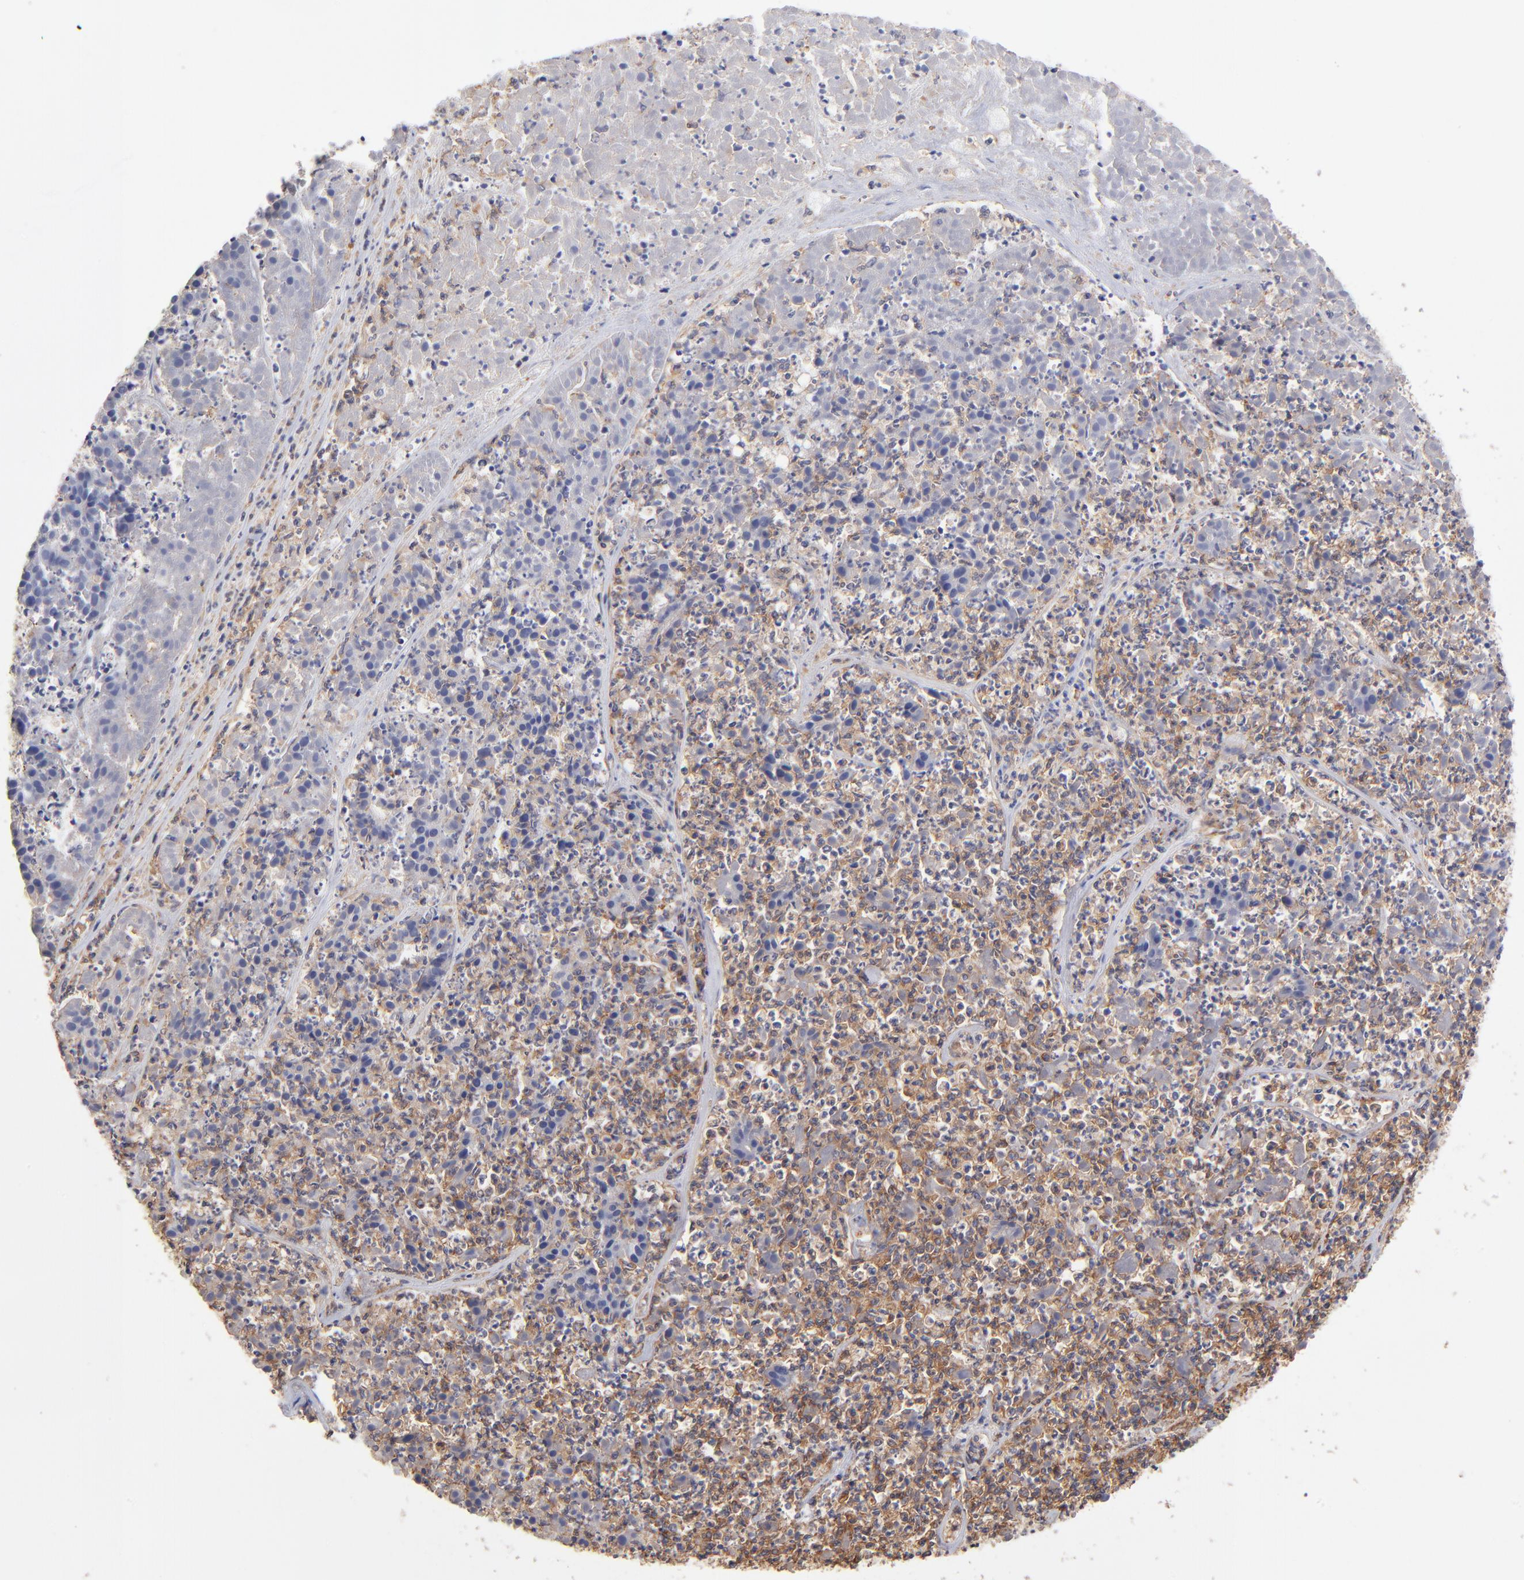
{"staining": {"intensity": "moderate", "quantity": "25%-75%", "location": "cytoplasmic/membranous"}, "tissue": "pancreatic cancer", "cell_type": "Tumor cells", "image_type": "cancer", "snomed": [{"axis": "morphology", "description": "Adenocarcinoma, NOS"}, {"axis": "topography", "description": "Pancreas"}], "caption": "Brown immunohistochemical staining in adenocarcinoma (pancreatic) displays moderate cytoplasmic/membranous positivity in approximately 25%-75% of tumor cells.", "gene": "ASB7", "patient": {"sex": "male", "age": 50}}